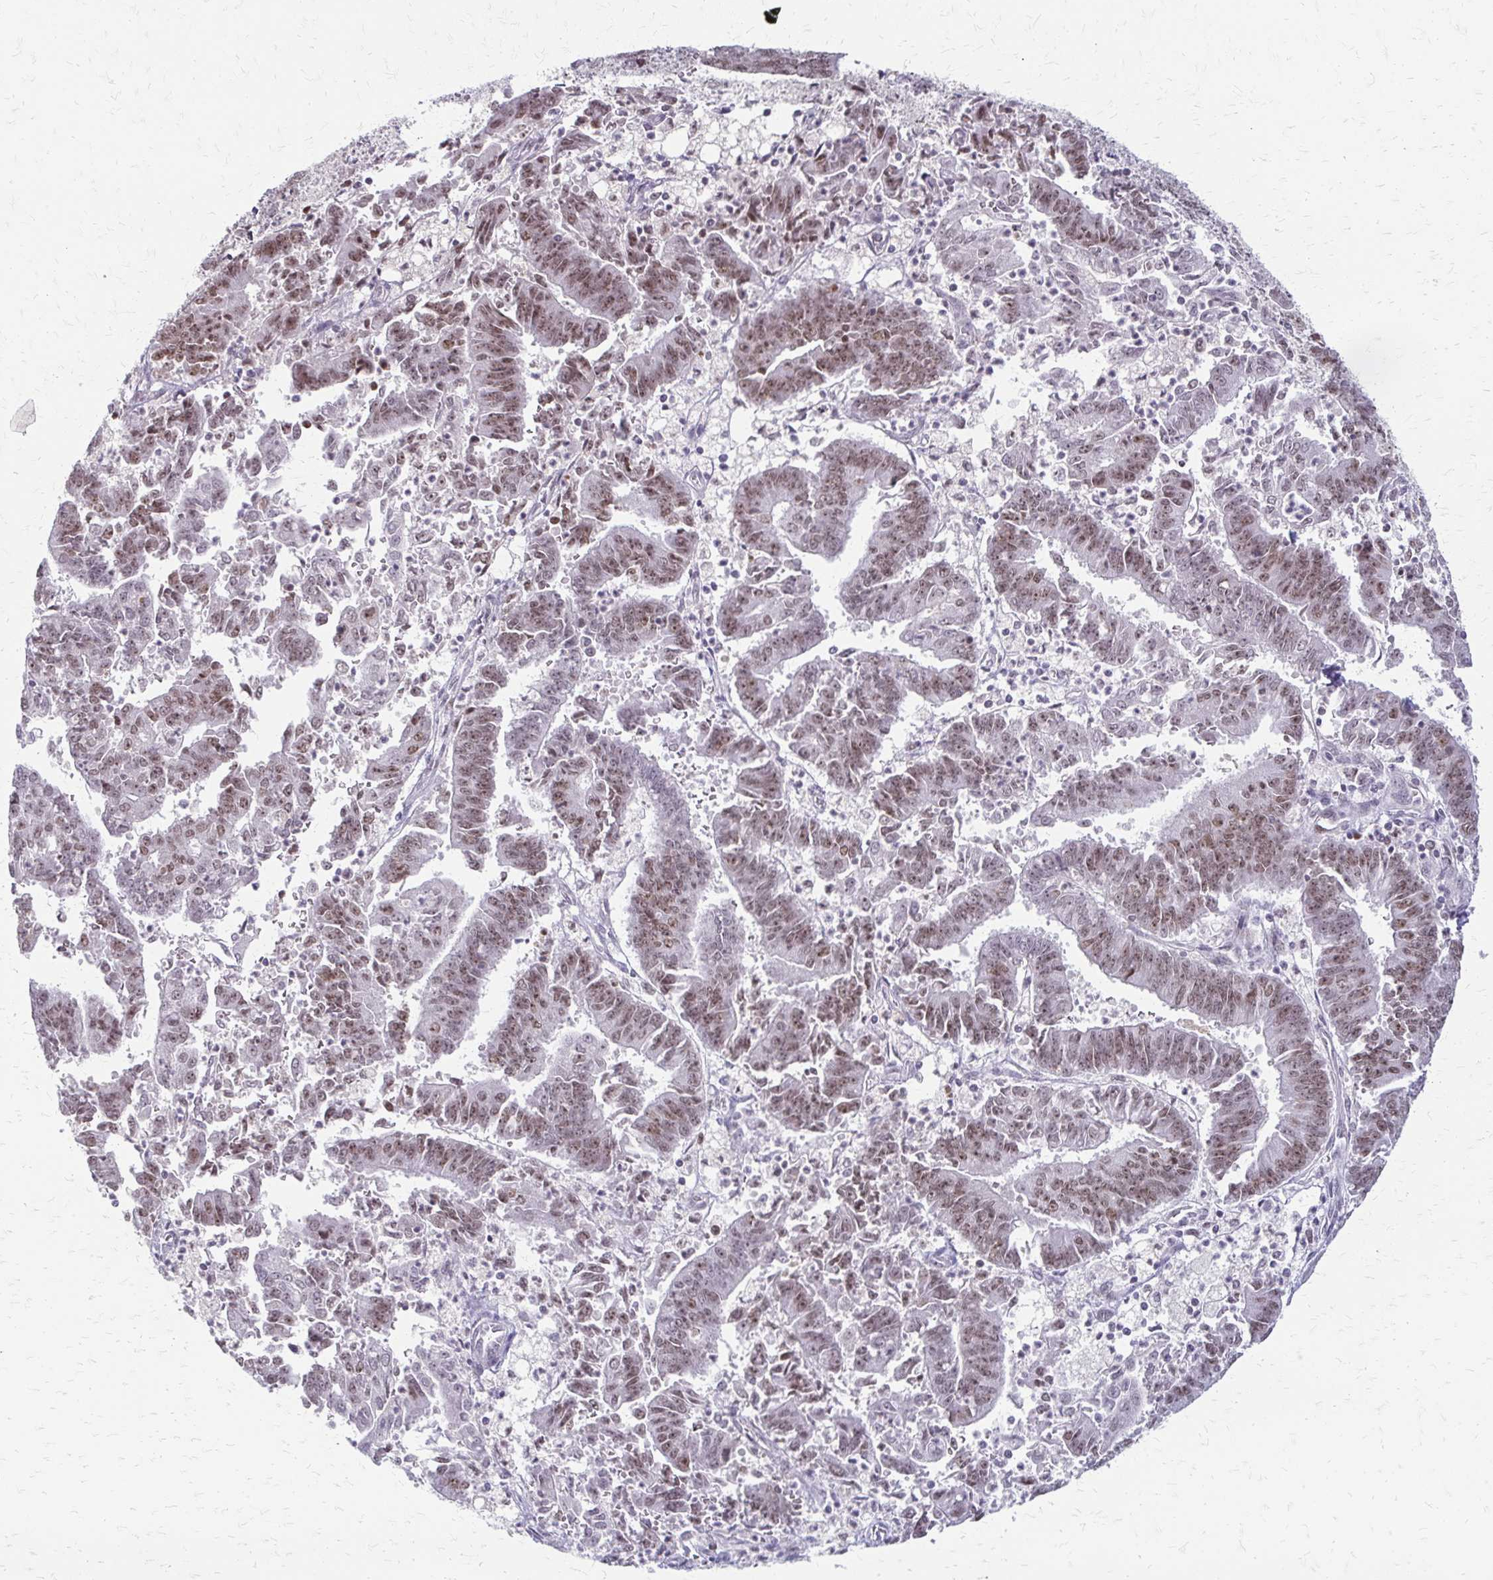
{"staining": {"intensity": "moderate", "quantity": ">75%", "location": "nuclear"}, "tissue": "endometrial cancer", "cell_type": "Tumor cells", "image_type": "cancer", "snomed": [{"axis": "morphology", "description": "Adenocarcinoma, NOS"}, {"axis": "topography", "description": "Endometrium"}], "caption": "Endometrial cancer (adenocarcinoma) stained for a protein exhibits moderate nuclear positivity in tumor cells. (Brightfield microscopy of DAB IHC at high magnification).", "gene": "EED", "patient": {"sex": "female", "age": 73}}